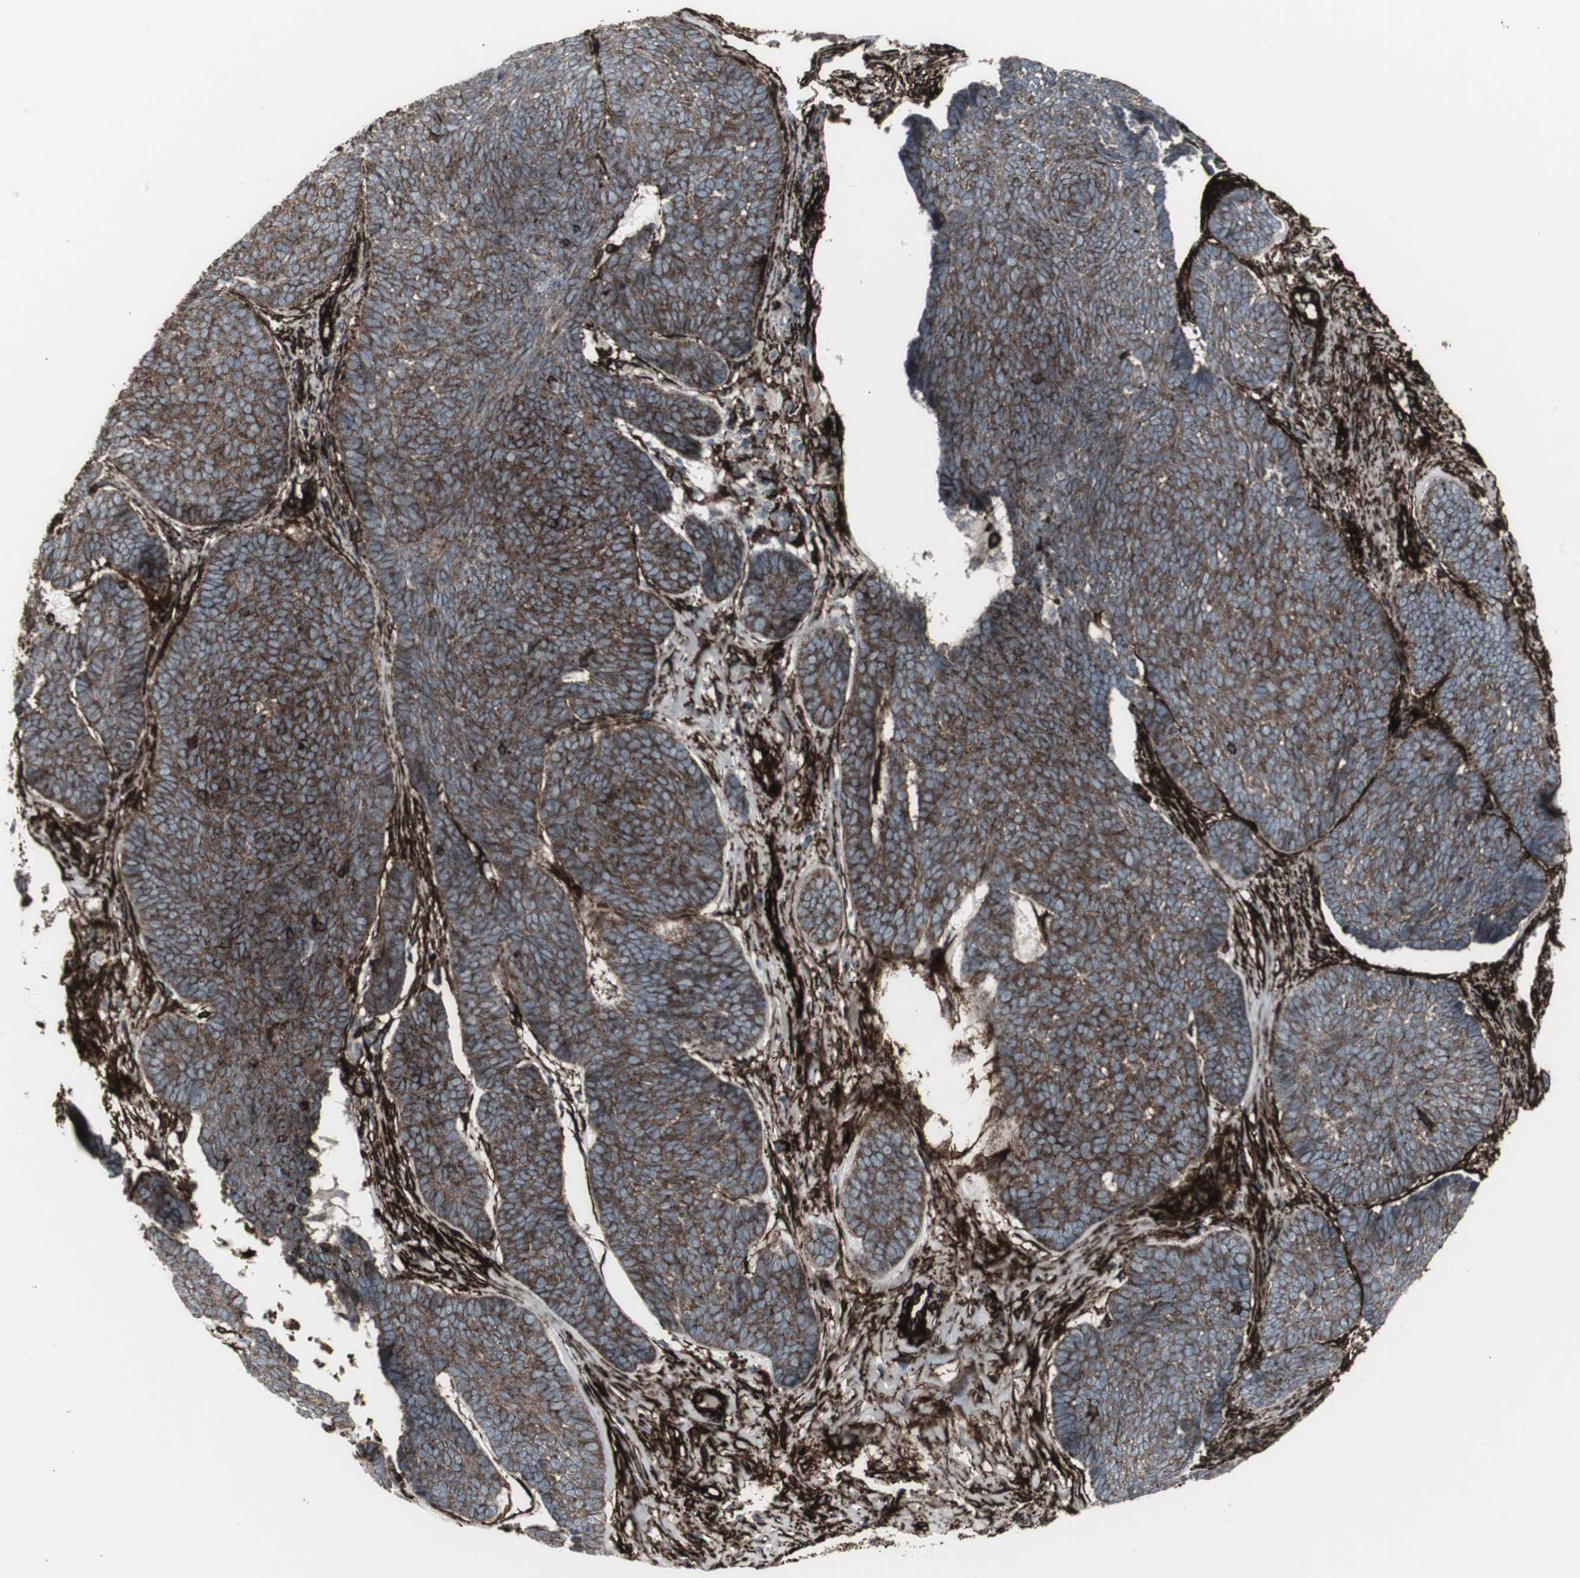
{"staining": {"intensity": "moderate", "quantity": ">75%", "location": "cytoplasmic/membranous"}, "tissue": "skin cancer", "cell_type": "Tumor cells", "image_type": "cancer", "snomed": [{"axis": "morphology", "description": "Basal cell carcinoma"}, {"axis": "topography", "description": "Skin"}], "caption": "A micrograph showing moderate cytoplasmic/membranous positivity in approximately >75% of tumor cells in basal cell carcinoma (skin), as visualized by brown immunohistochemical staining.", "gene": "PDGFA", "patient": {"sex": "male", "age": 84}}